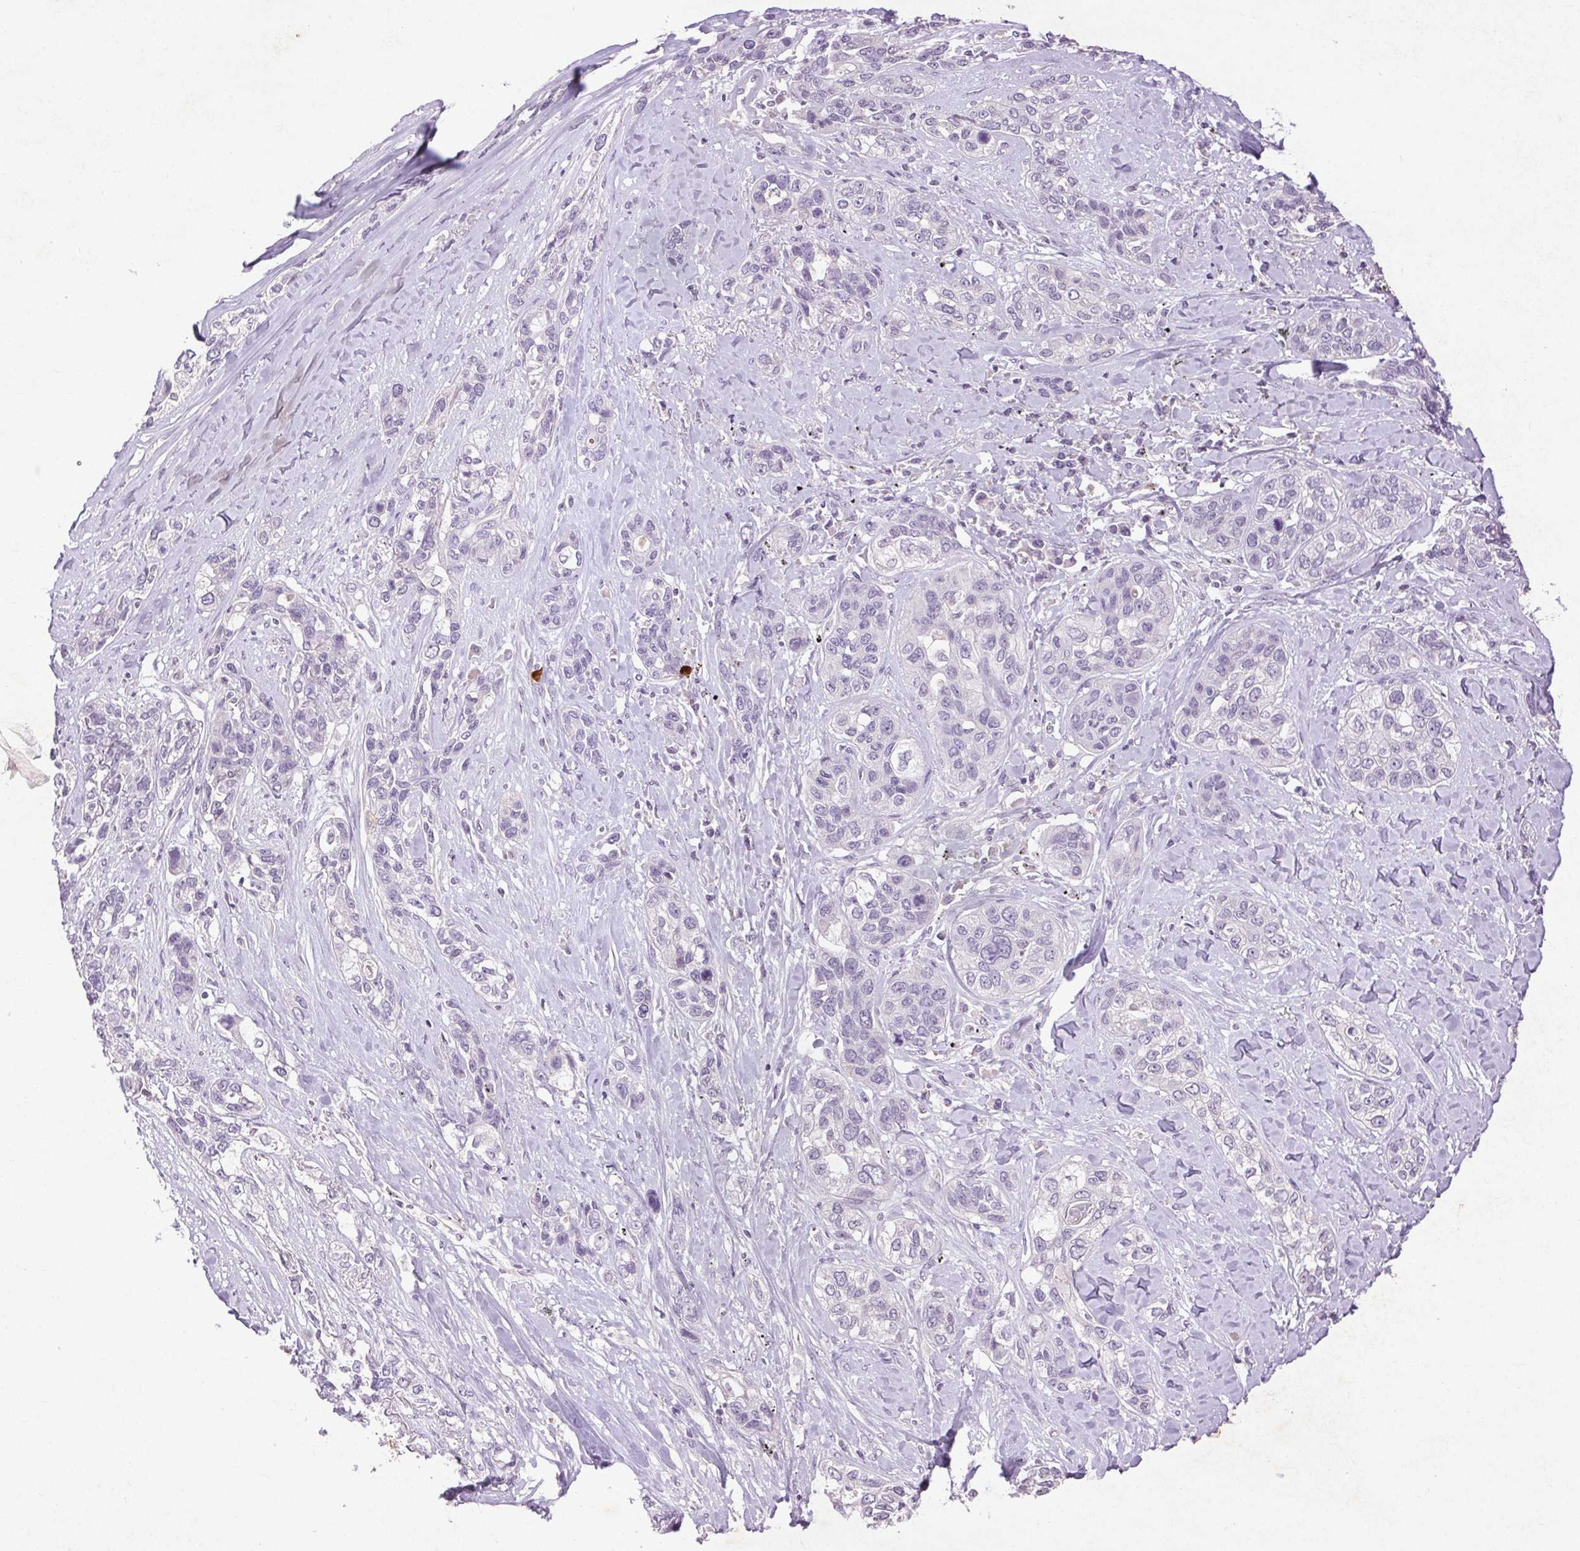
{"staining": {"intensity": "negative", "quantity": "none", "location": "none"}, "tissue": "lung cancer", "cell_type": "Tumor cells", "image_type": "cancer", "snomed": [{"axis": "morphology", "description": "Squamous cell carcinoma, NOS"}, {"axis": "topography", "description": "Lung"}], "caption": "Tumor cells are negative for brown protein staining in lung cancer (squamous cell carcinoma). (DAB IHC visualized using brightfield microscopy, high magnification).", "gene": "FNDC7", "patient": {"sex": "female", "age": 70}}